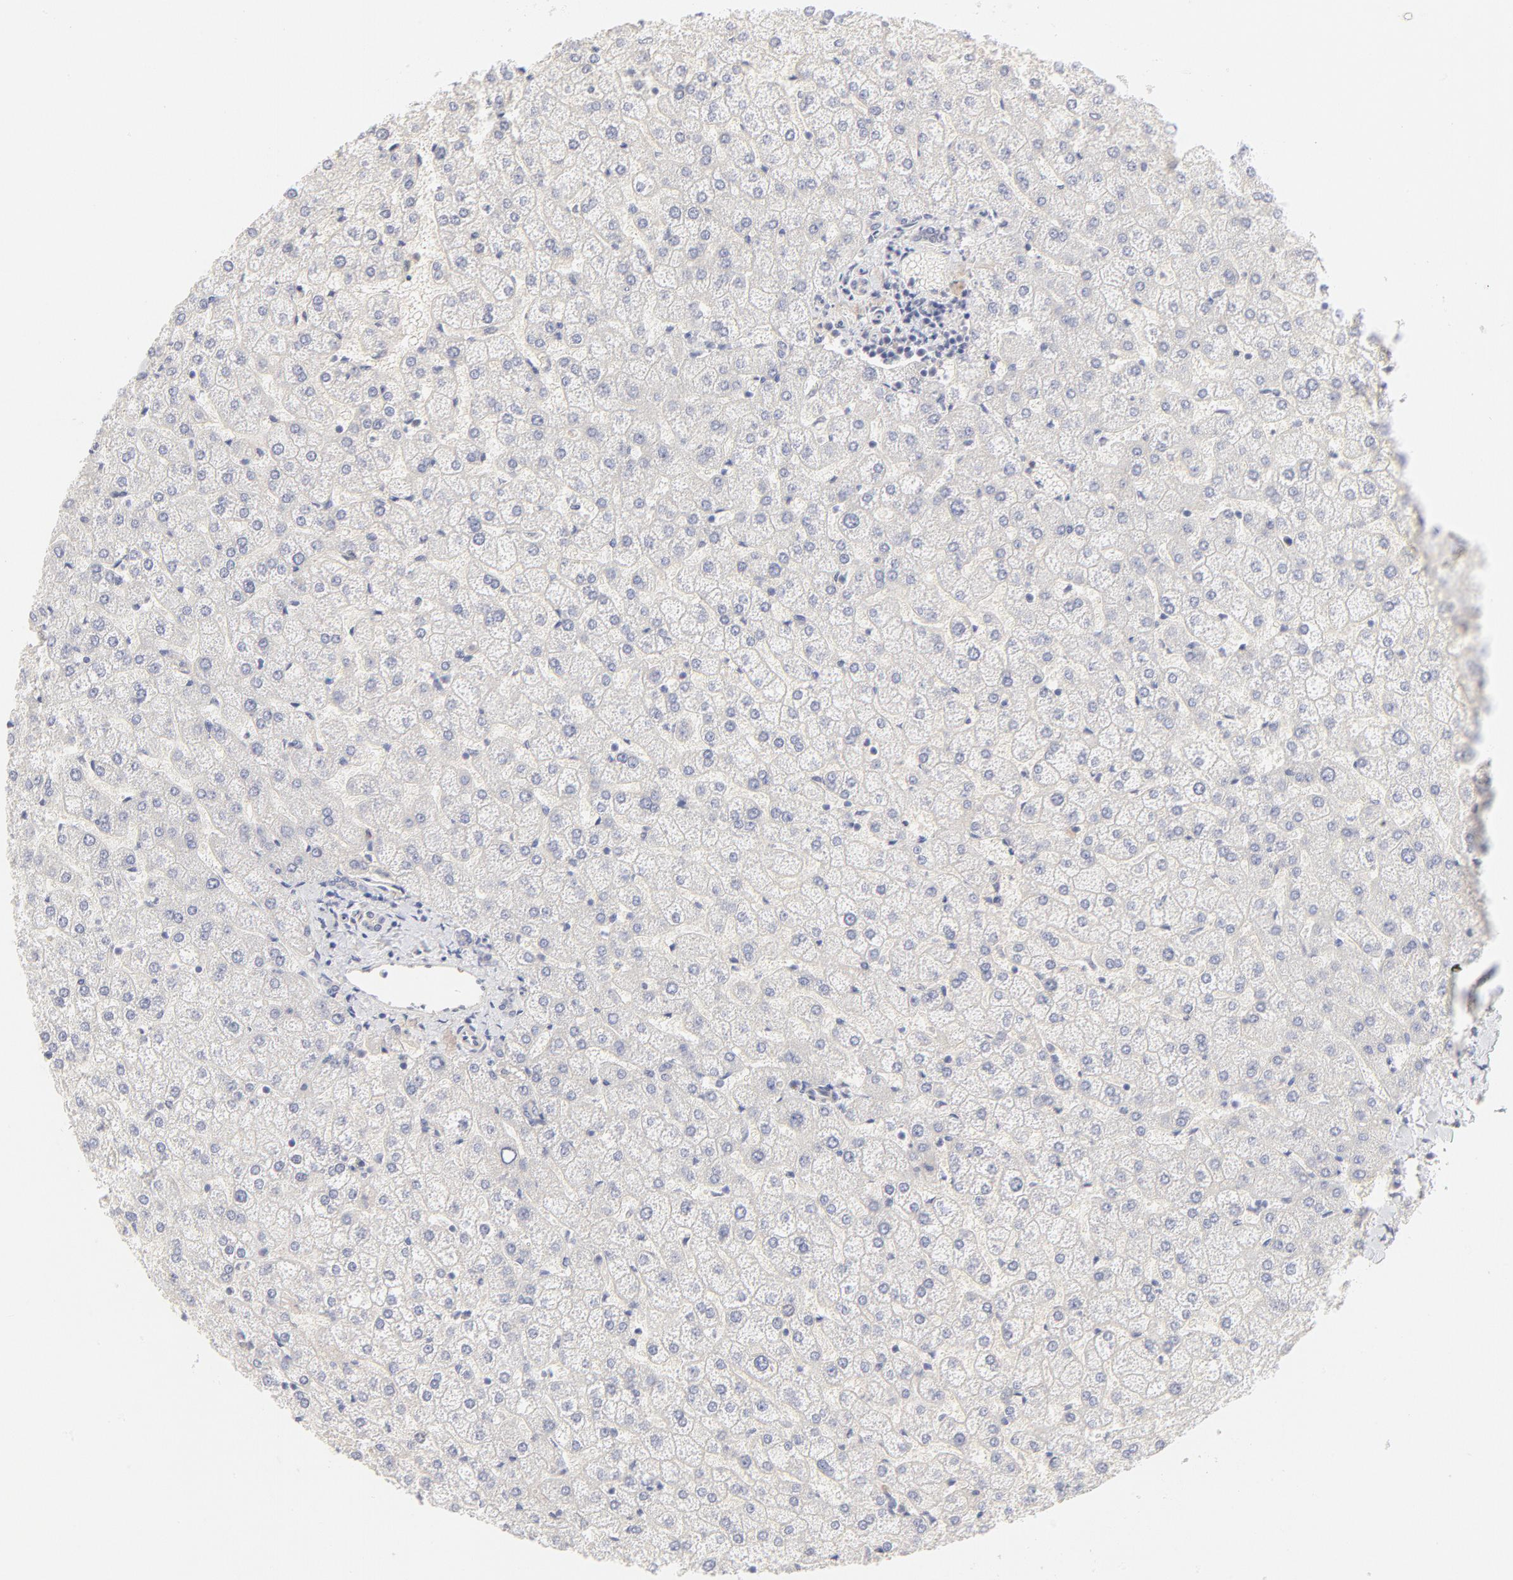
{"staining": {"intensity": "negative", "quantity": "none", "location": "none"}, "tissue": "liver", "cell_type": "Cholangiocytes", "image_type": "normal", "snomed": [{"axis": "morphology", "description": "Normal tissue, NOS"}, {"axis": "topography", "description": "Liver"}], "caption": "Immunohistochemistry of unremarkable human liver shows no staining in cholangiocytes.", "gene": "ELF3", "patient": {"sex": "female", "age": 32}}